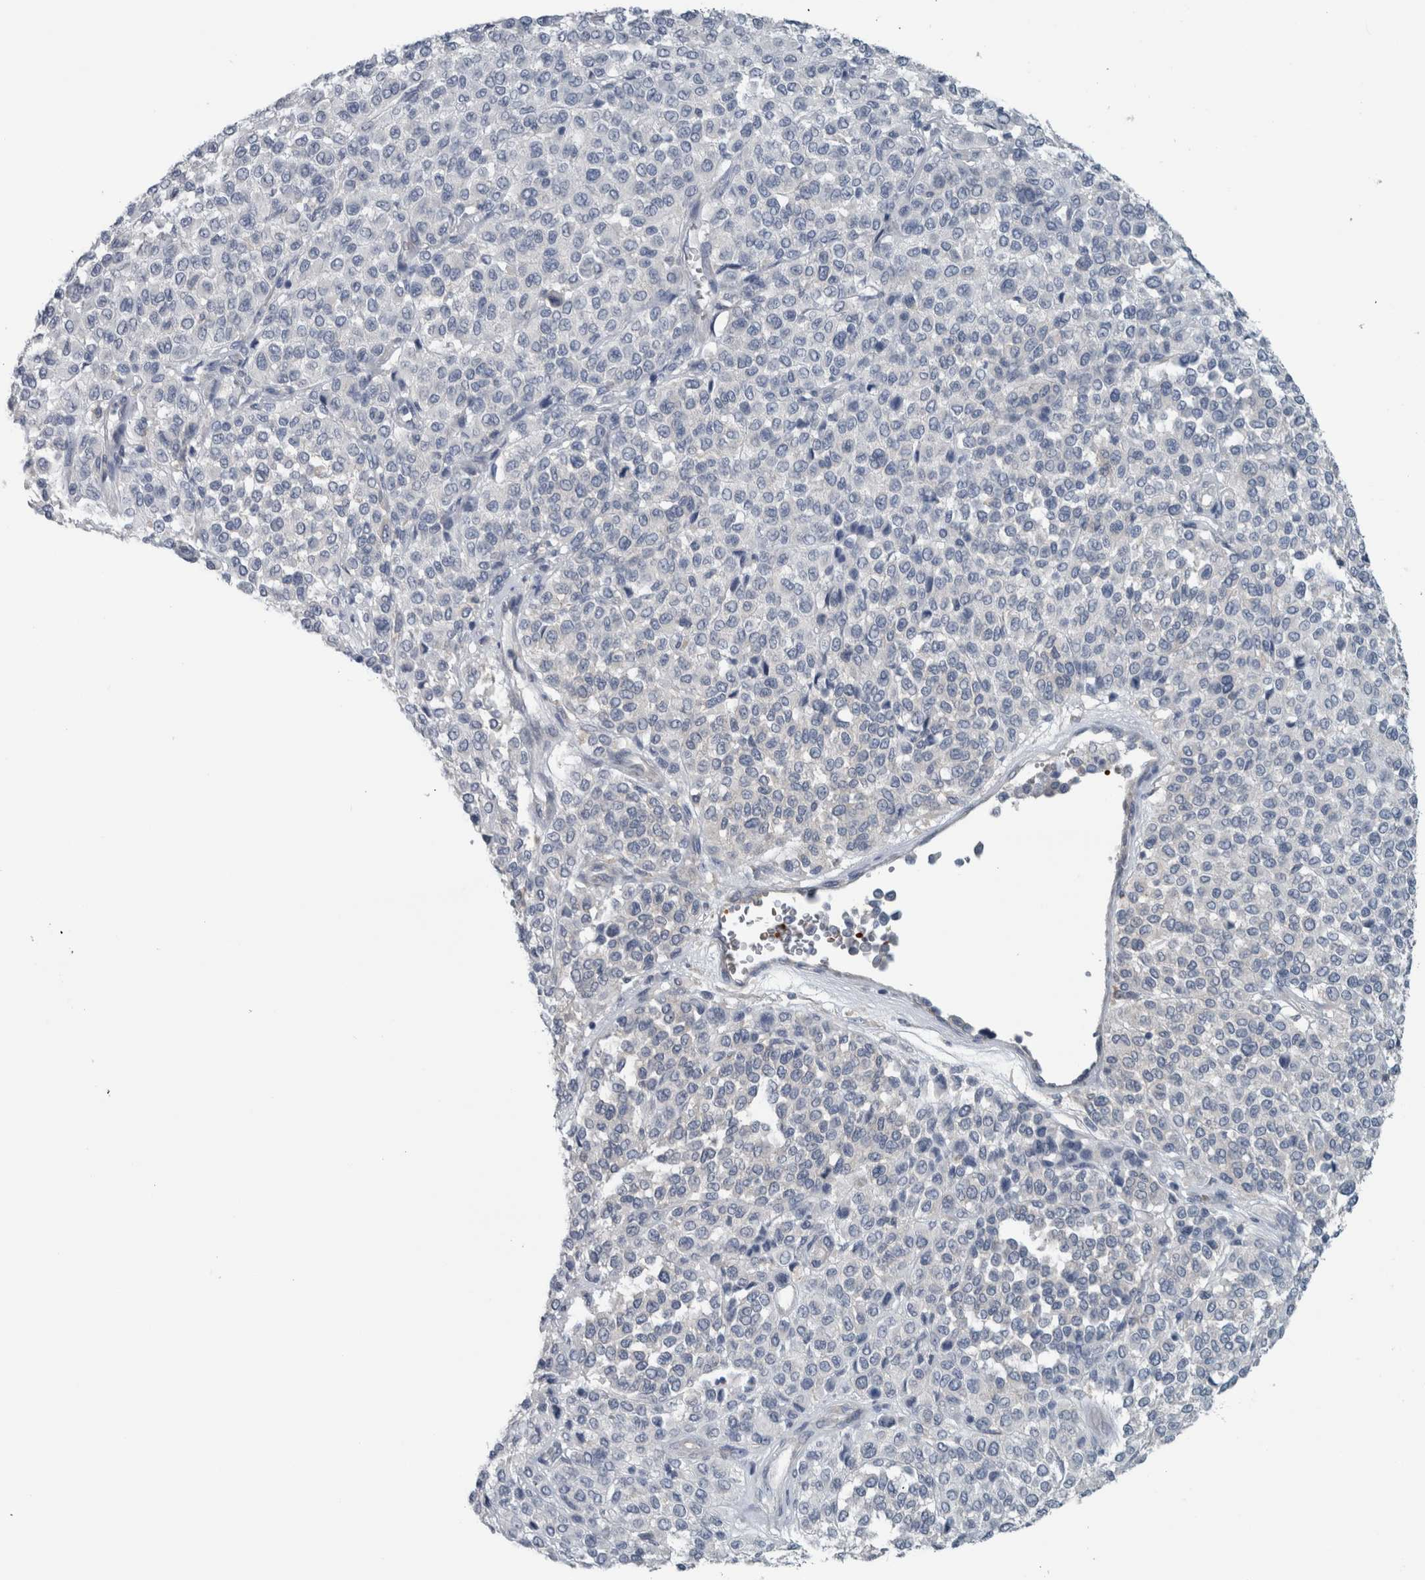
{"staining": {"intensity": "negative", "quantity": "none", "location": "none"}, "tissue": "melanoma", "cell_type": "Tumor cells", "image_type": "cancer", "snomed": [{"axis": "morphology", "description": "Malignant melanoma, Metastatic site"}, {"axis": "topography", "description": "Pancreas"}], "caption": "A micrograph of melanoma stained for a protein shows no brown staining in tumor cells. (Brightfield microscopy of DAB (3,3'-diaminobenzidine) immunohistochemistry at high magnification).", "gene": "SH3GL2", "patient": {"sex": "female", "age": 30}}